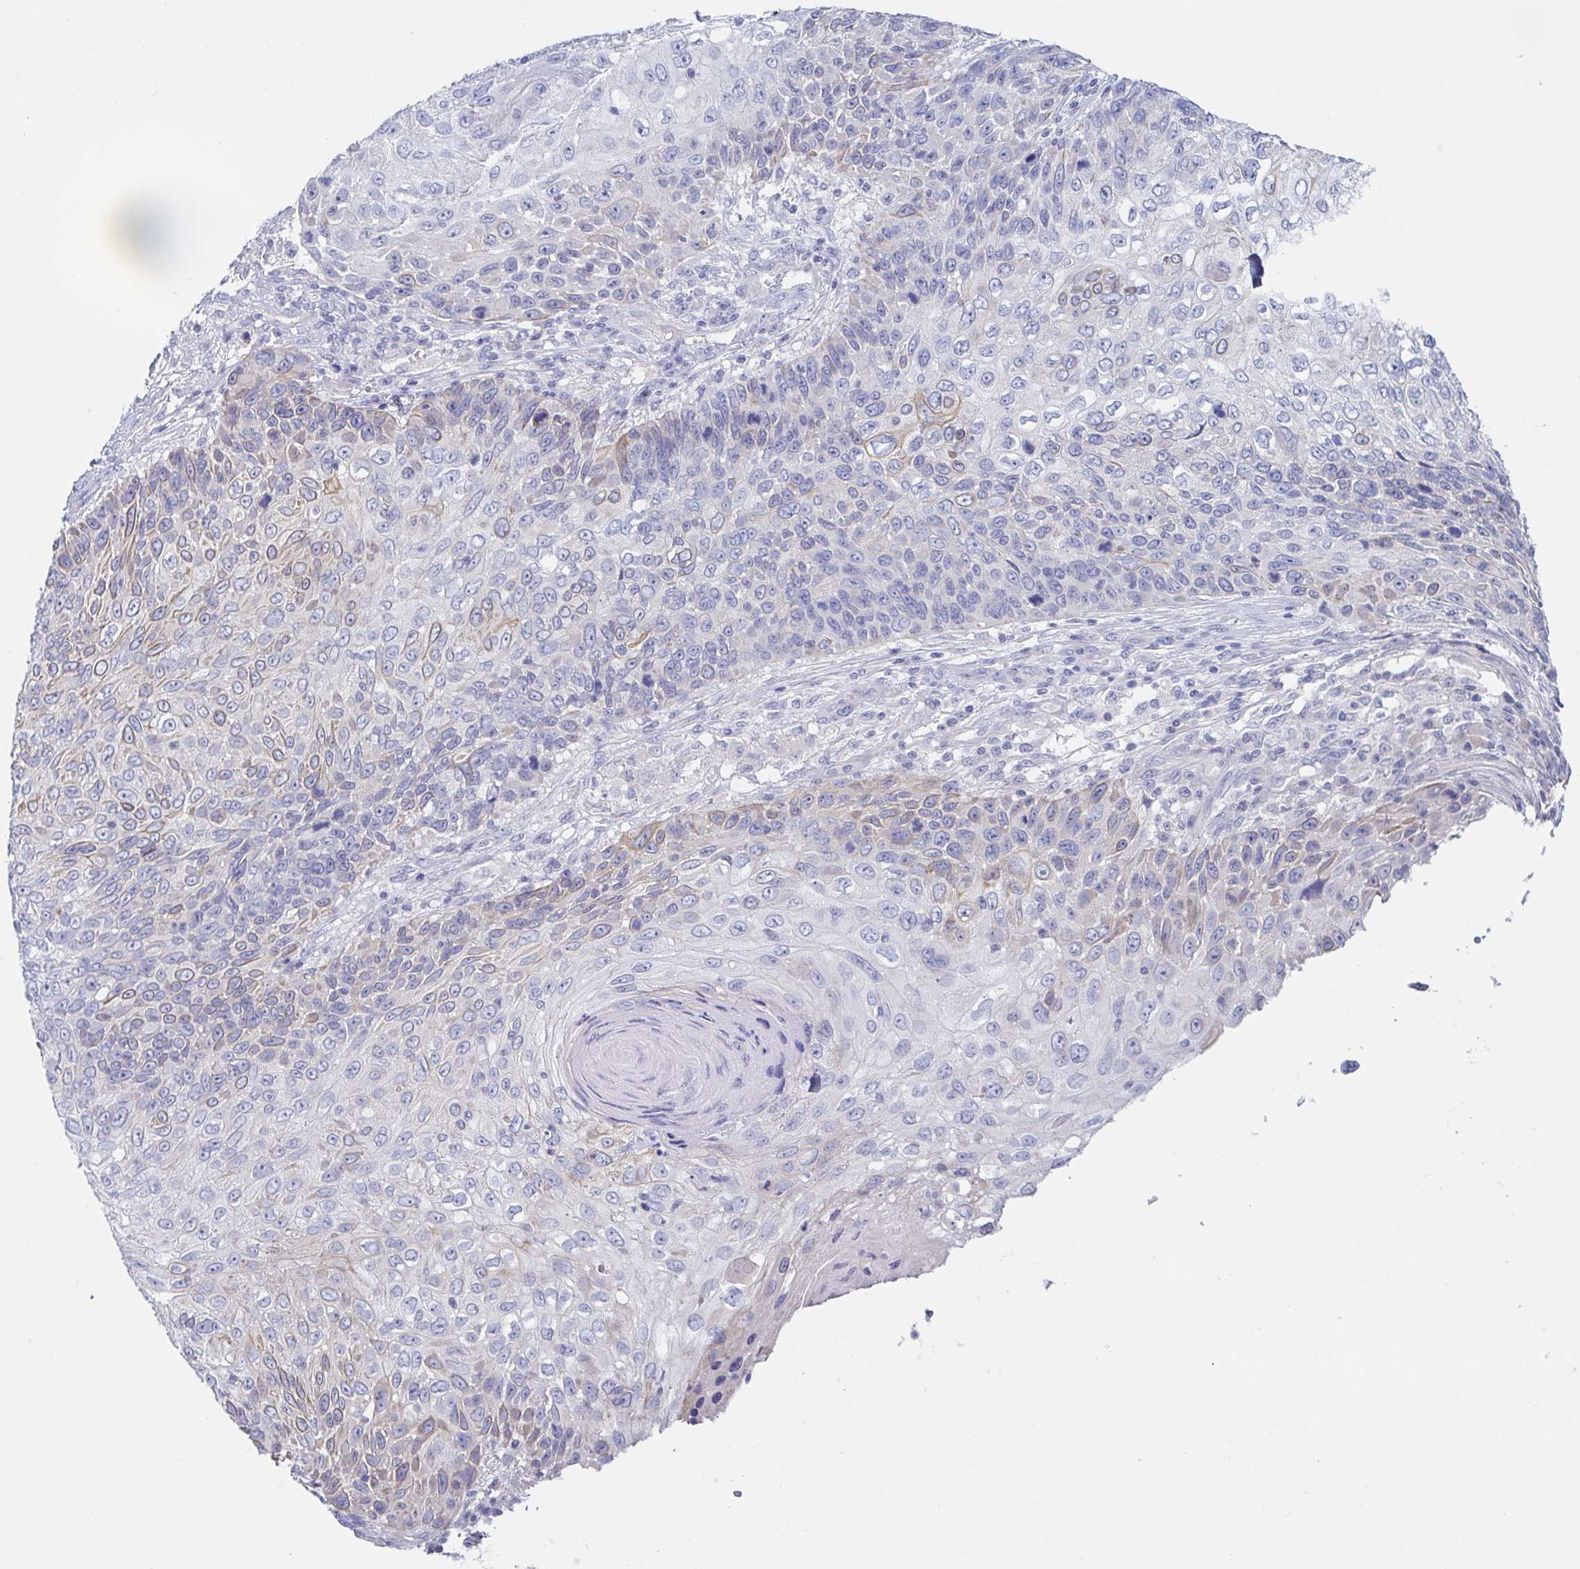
{"staining": {"intensity": "weak", "quantity": "<25%", "location": "cytoplasmic/membranous"}, "tissue": "skin cancer", "cell_type": "Tumor cells", "image_type": "cancer", "snomed": [{"axis": "morphology", "description": "Squamous cell carcinoma, NOS"}, {"axis": "topography", "description": "Skin"}], "caption": "Immunohistochemistry micrograph of neoplastic tissue: skin cancer stained with DAB (3,3'-diaminobenzidine) exhibits no significant protein positivity in tumor cells. (Stains: DAB immunohistochemistry (IHC) with hematoxylin counter stain, Microscopy: brightfield microscopy at high magnification).", "gene": "HTR2A", "patient": {"sex": "male", "age": 92}}